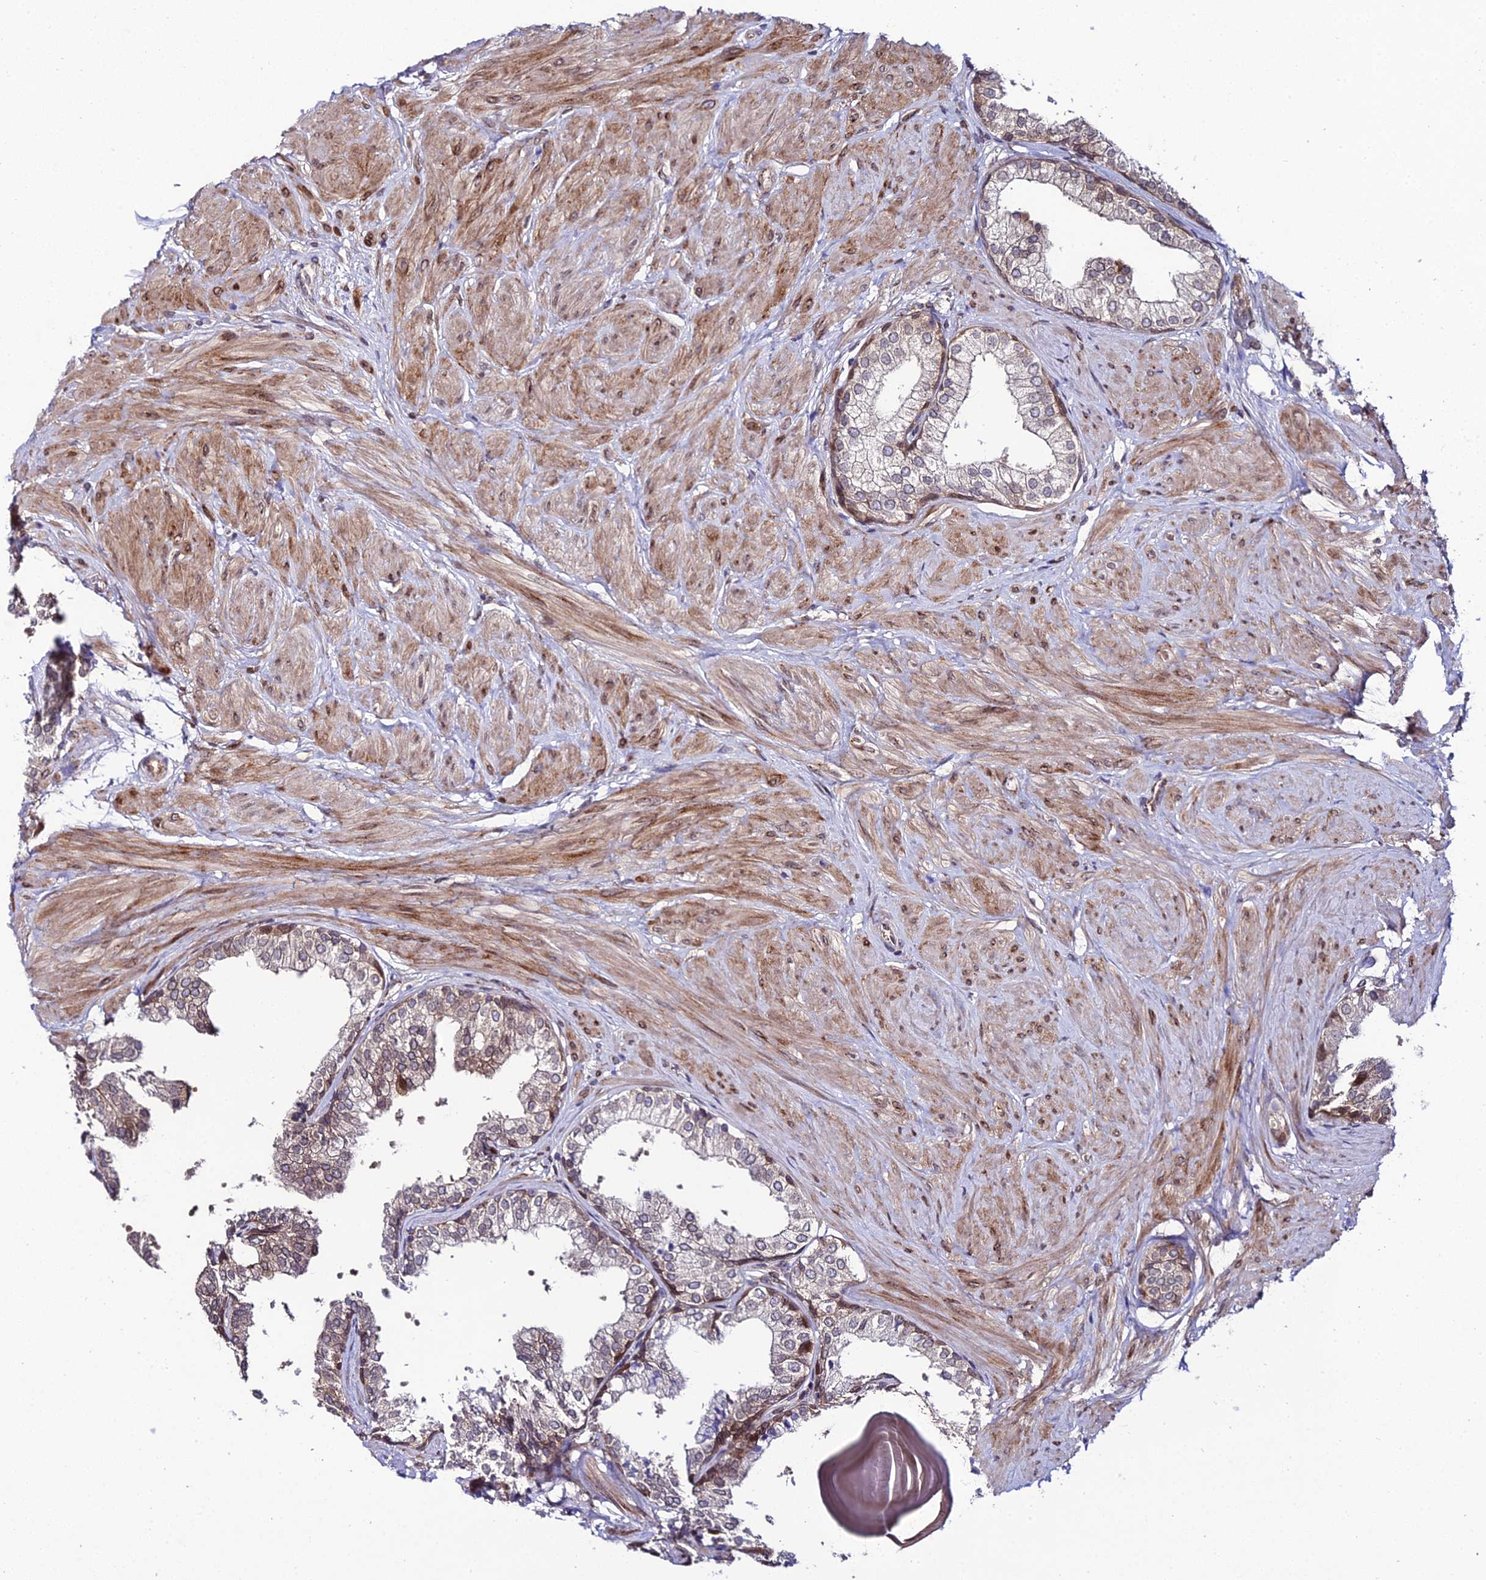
{"staining": {"intensity": "strong", "quantity": "25%-75%", "location": "cytoplasmic/membranous,nuclear"}, "tissue": "prostate", "cell_type": "Glandular cells", "image_type": "normal", "snomed": [{"axis": "morphology", "description": "Normal tissue, NOS"}, {"axis": "topography", "description": "Prostate"}], "caption": "The micrograph demonstrates immunohistochemical staining of normal prostate. There is strong cytoplasmic/membranous,nuclear staining is present in about 25%-75% of glandular cells. (Brightfield microscopy of DAB IHC at high magnification).", "gene": "DDX19A", "patient": {"sex": "male", "age": 48}}